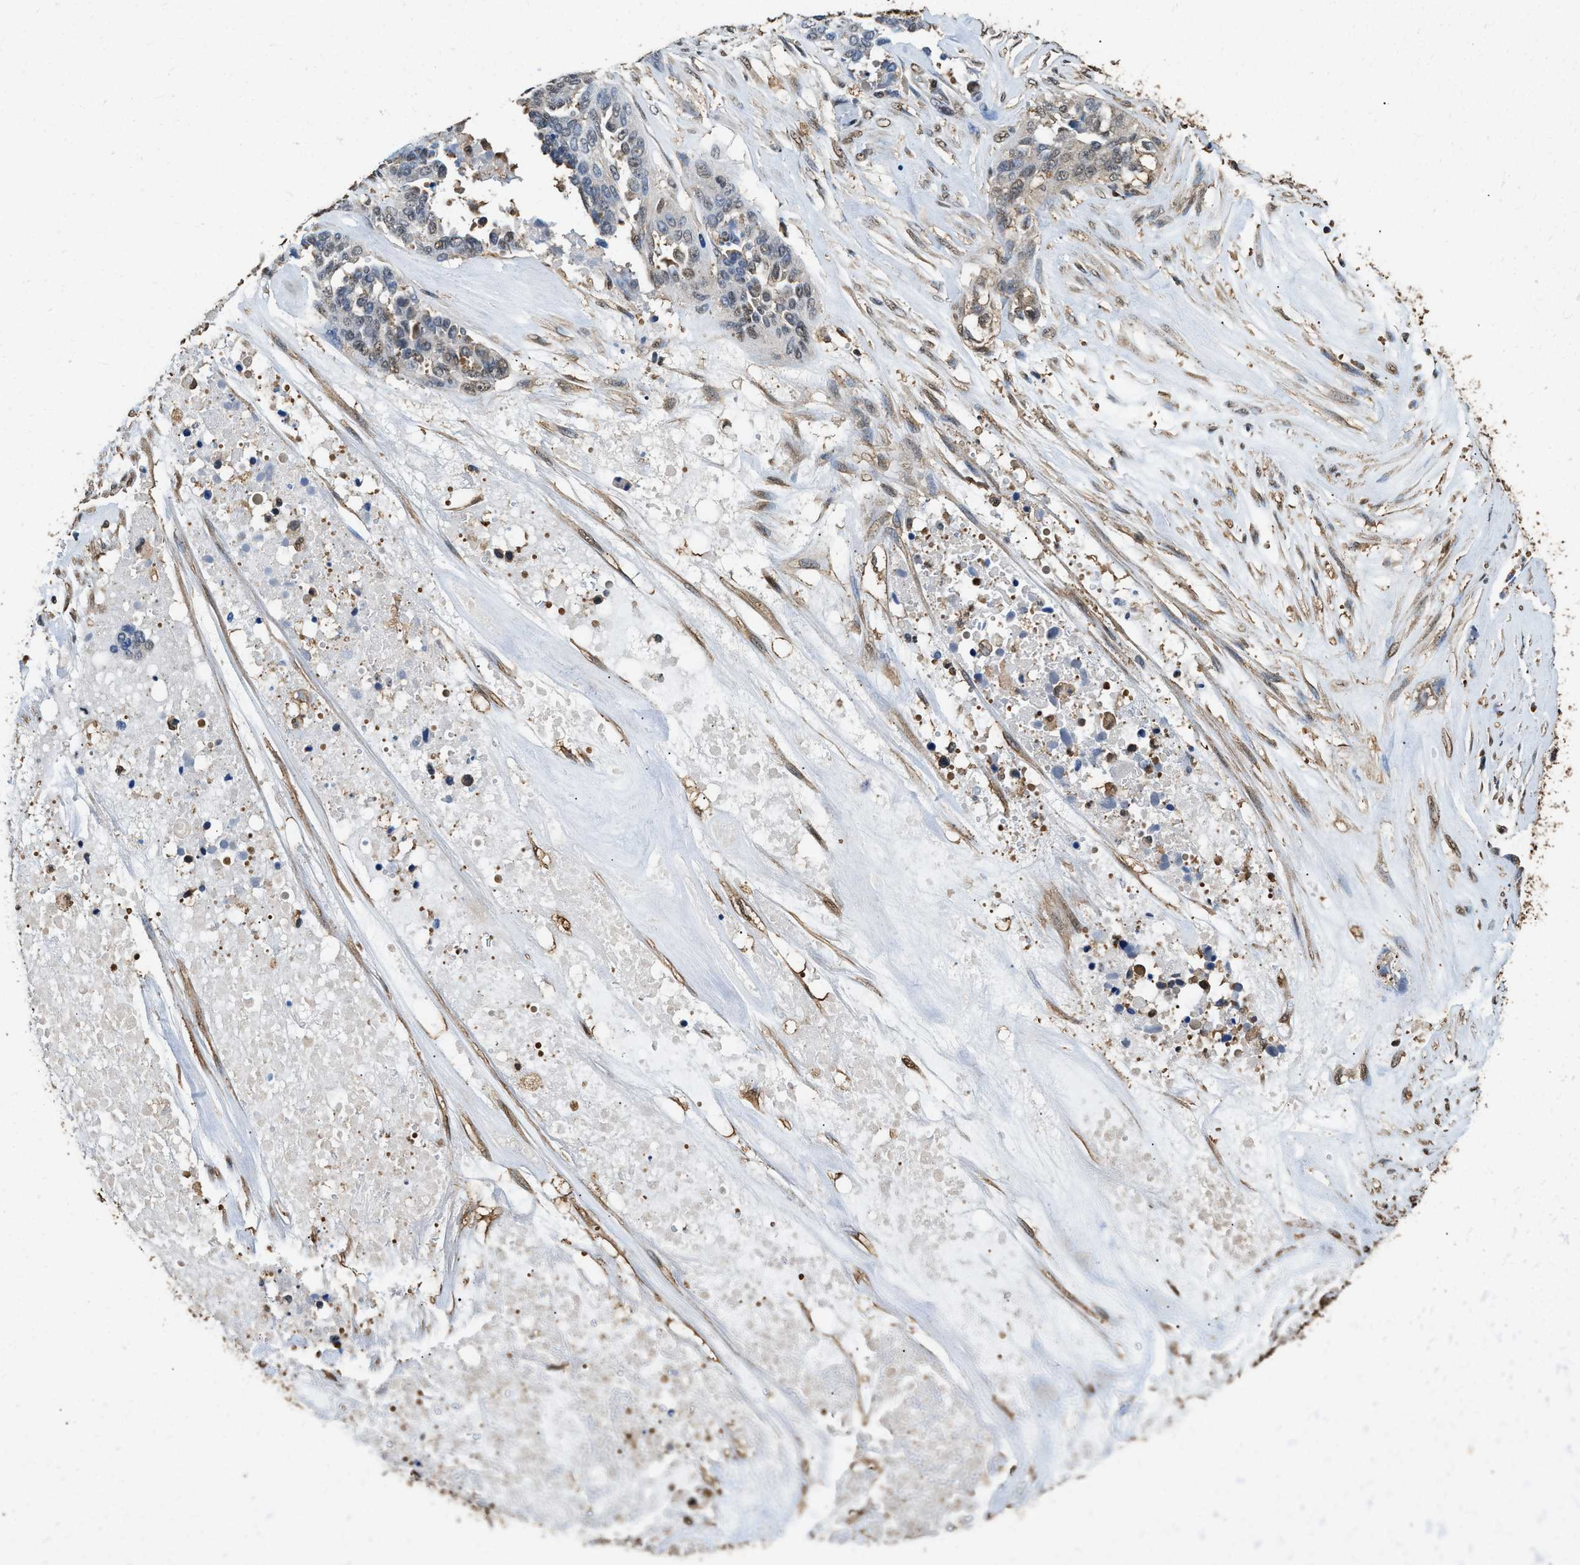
{"staining": {"intensity": "weak", "quantity": "<25%", "location": "cytoplasmic/membranous,nuclear"}, "tissue": "ovarian cancer", "cell_type": "Tumor cells", "image_type": "cancer", "snomed": [{"axis": "morphology", "description": "Cystadenocarcinoma, serous, NOS"}, {"axis": "topography", "description": "Ovary"}], "caption": "Tumor cells show no significant protein expression in ovarian cancer.", "gene": "GAPDH", "patient": {"sex": "female", "age": 44}}